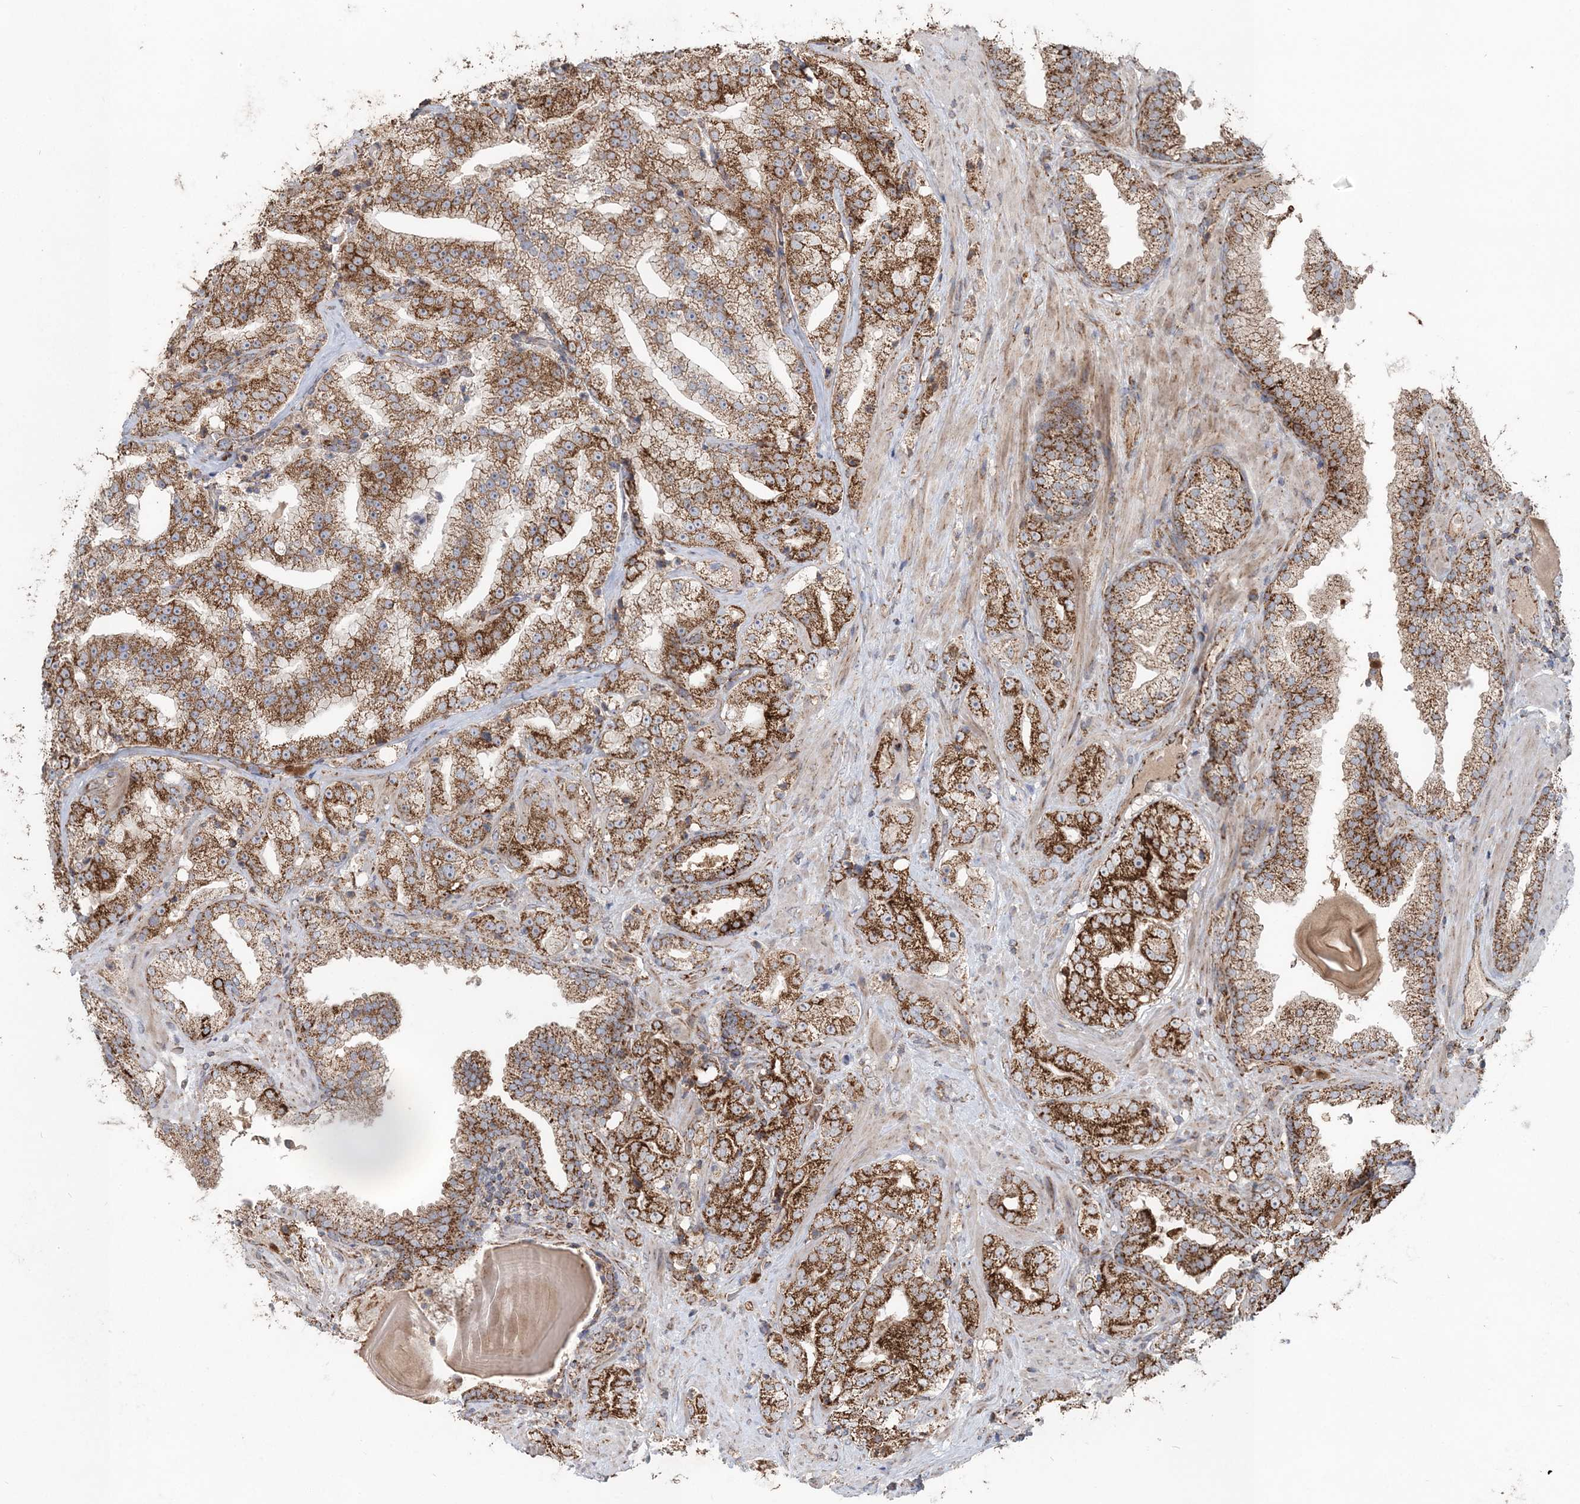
{"staining": {"intensity": "strong", "quantity": ">75%", "location": "cytoplasmic/membranous"}, "tissue": "prostate cancer", "cell_type": "Tumor cells", "image_type": "cancer", "snomed": [{"axis": "morphology", "description": "Adenocarcinoma, High grade"}, {"axis": "topography", "description": "Prostate"}], "caption": "Tumor cells show high levels of strong cytoplasmic/membranous staining in approximately >75% of cells in prostate high-grade adenocarcinoma.", "gene": "LRPPRC", "patient": {"sex": "male", "age": 64}}